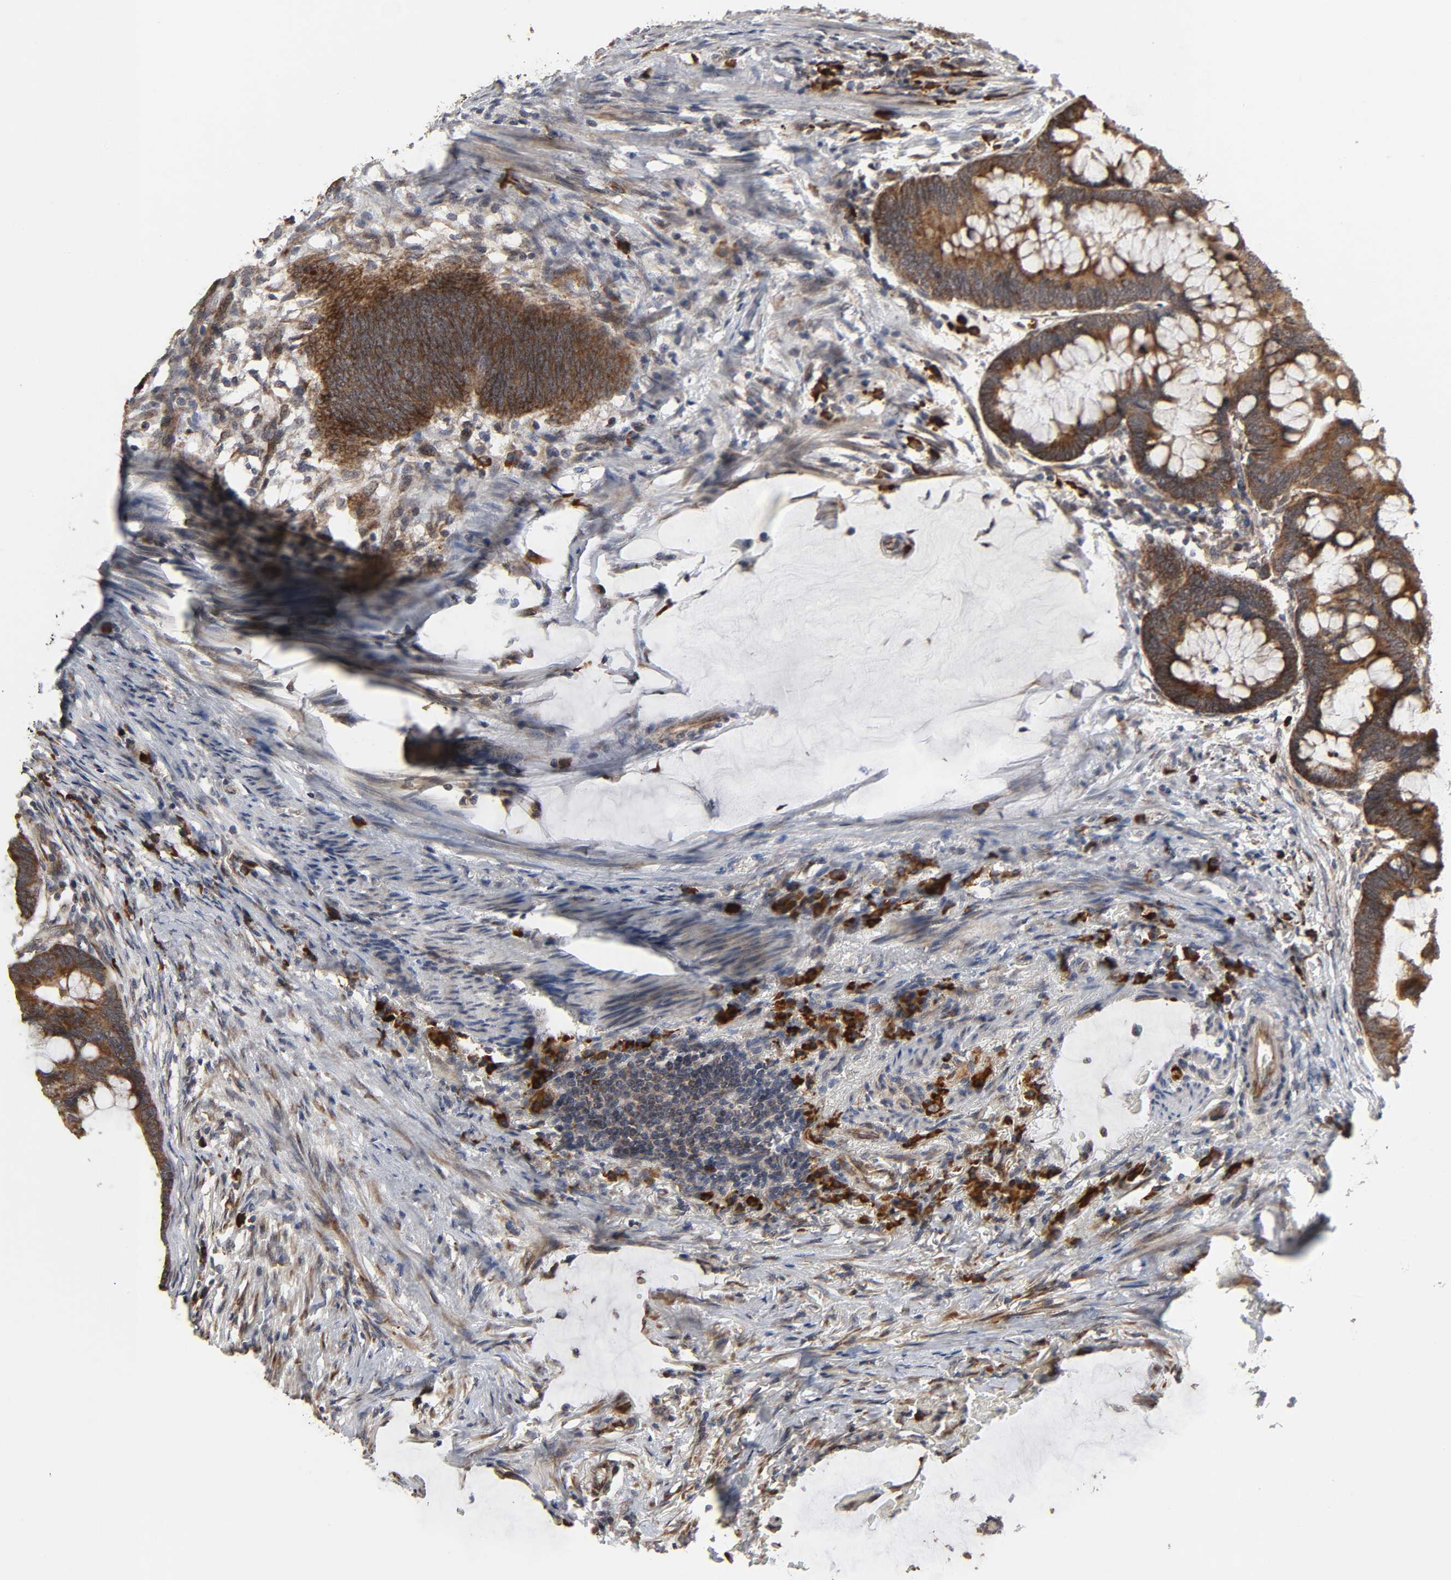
{"staining": {"intensity": "strong", "quantity": ">75%", "location": "cytoplasmic/membranous"}, "tissue": "colorectal cancer", "cell_type": "Tumor cells", "image_type": "cancer", "snomed": [{"axis": "morphology", "description": "Normal tissue, NOS"}, {"axis": "morphology", "description": "Adenocarcinoma, NOS"}, {"axis": "topography", "description": "Rectum"}, {"axis": "topography", "description": "Peripheral nerve tissue"}], "caption": "Protein staining reveals strong cytoplasmic/membranous expression in about >75% of tumor cells in colorectal cancer. The protein is stained brown, and the nuclei are stained in blue (DAB (3,3'-diaminobenzidine) IHC with brightfield microscopy, high magnification).", "gene": "SLC30A9", "patient": {"sex": "male", "age": 92}}